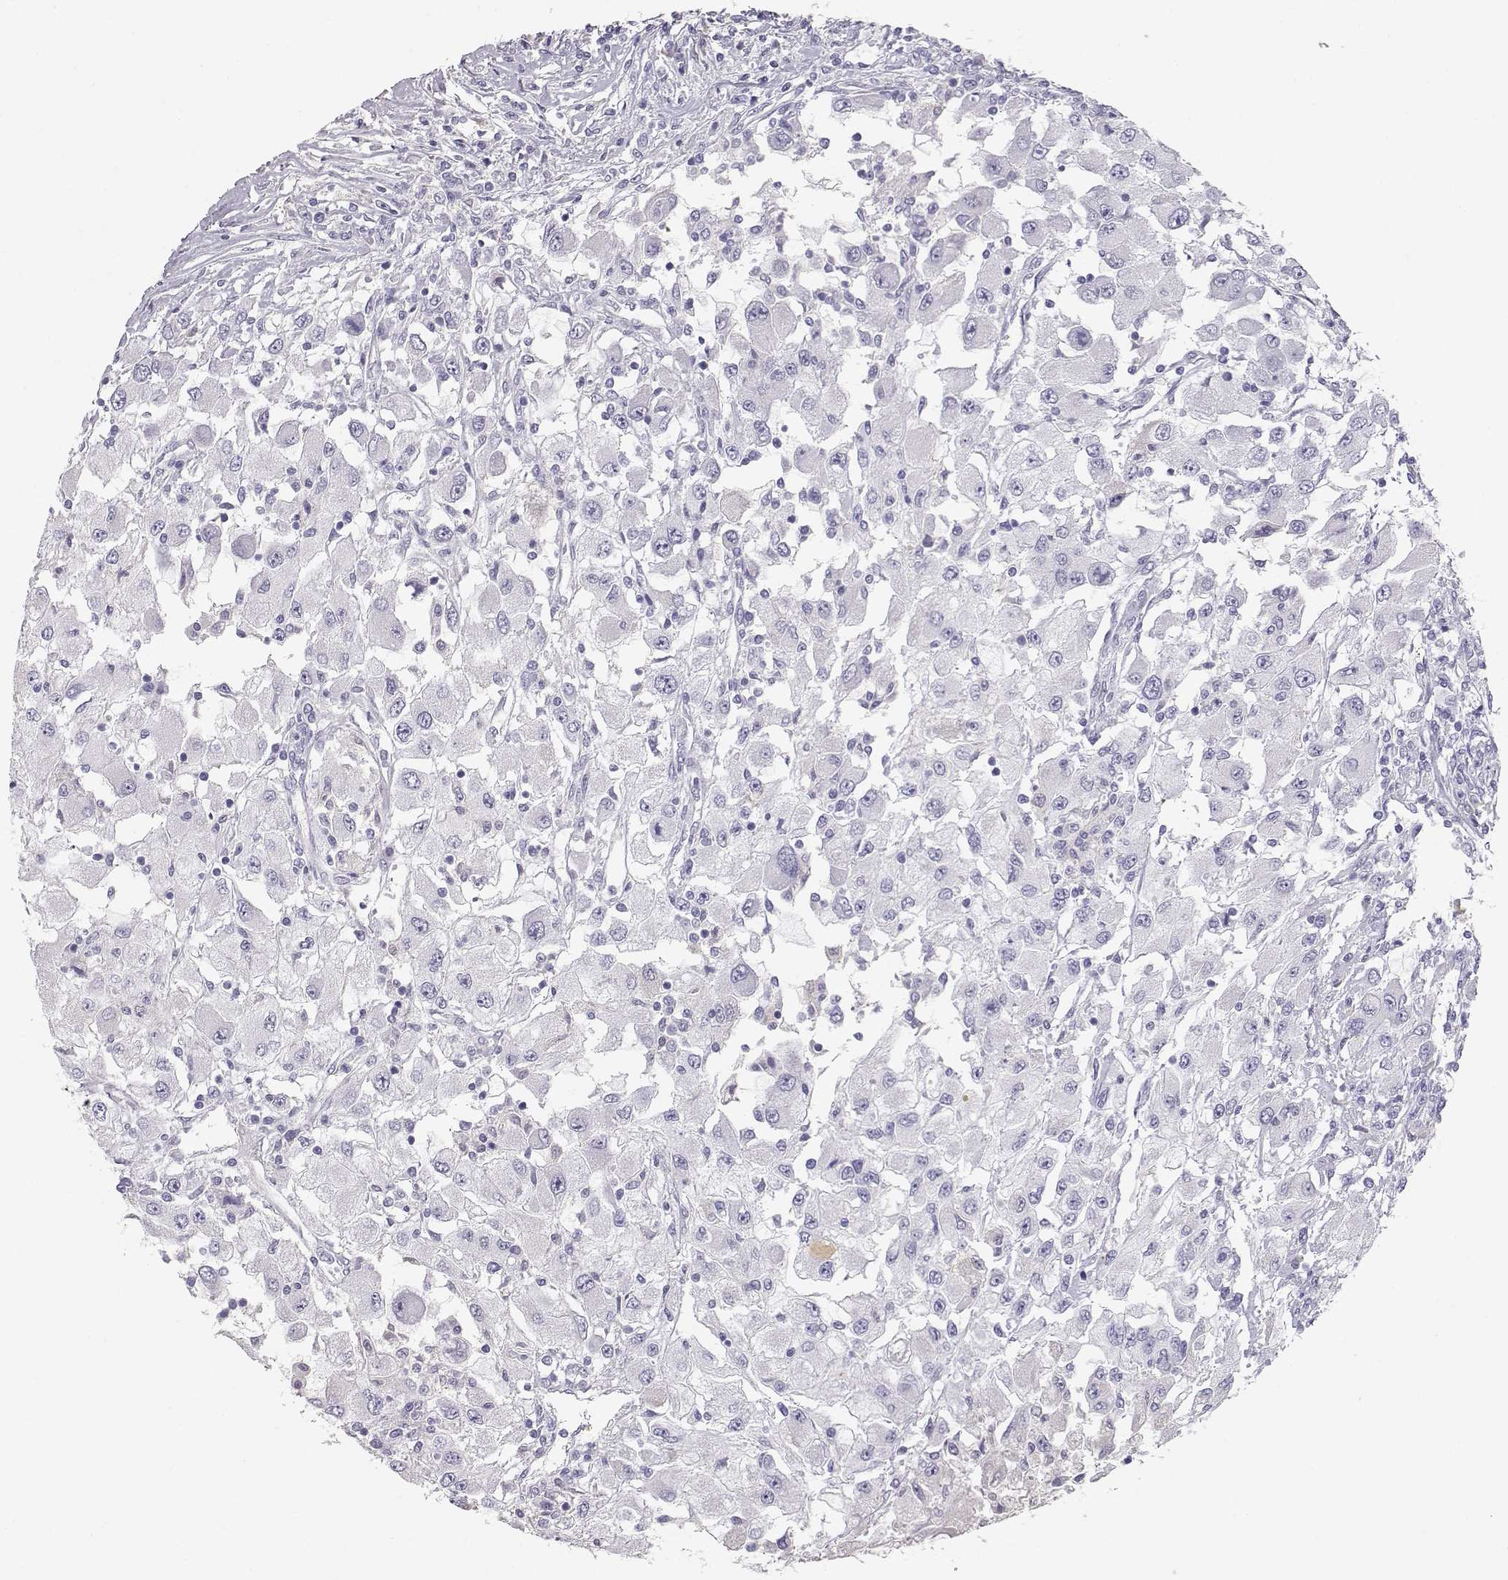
{"staining": {"intensity": "negative", "quantity": "none", "location": "none"}, "tissue": "renal cancer", "cell_type": "Tumor cells", "image_type": "cancer", "snomed": [{"axis": "morphology", "description": "Adenocarcinoma, NOS"}, {"axis": "topography", "description": "Kidney"}], "caption": "Tumor cells show no significant positivity in adenocarcinoma (renal).", "gene": "SLCO6A1", "patient": {"sex": "female", "age": 67}}